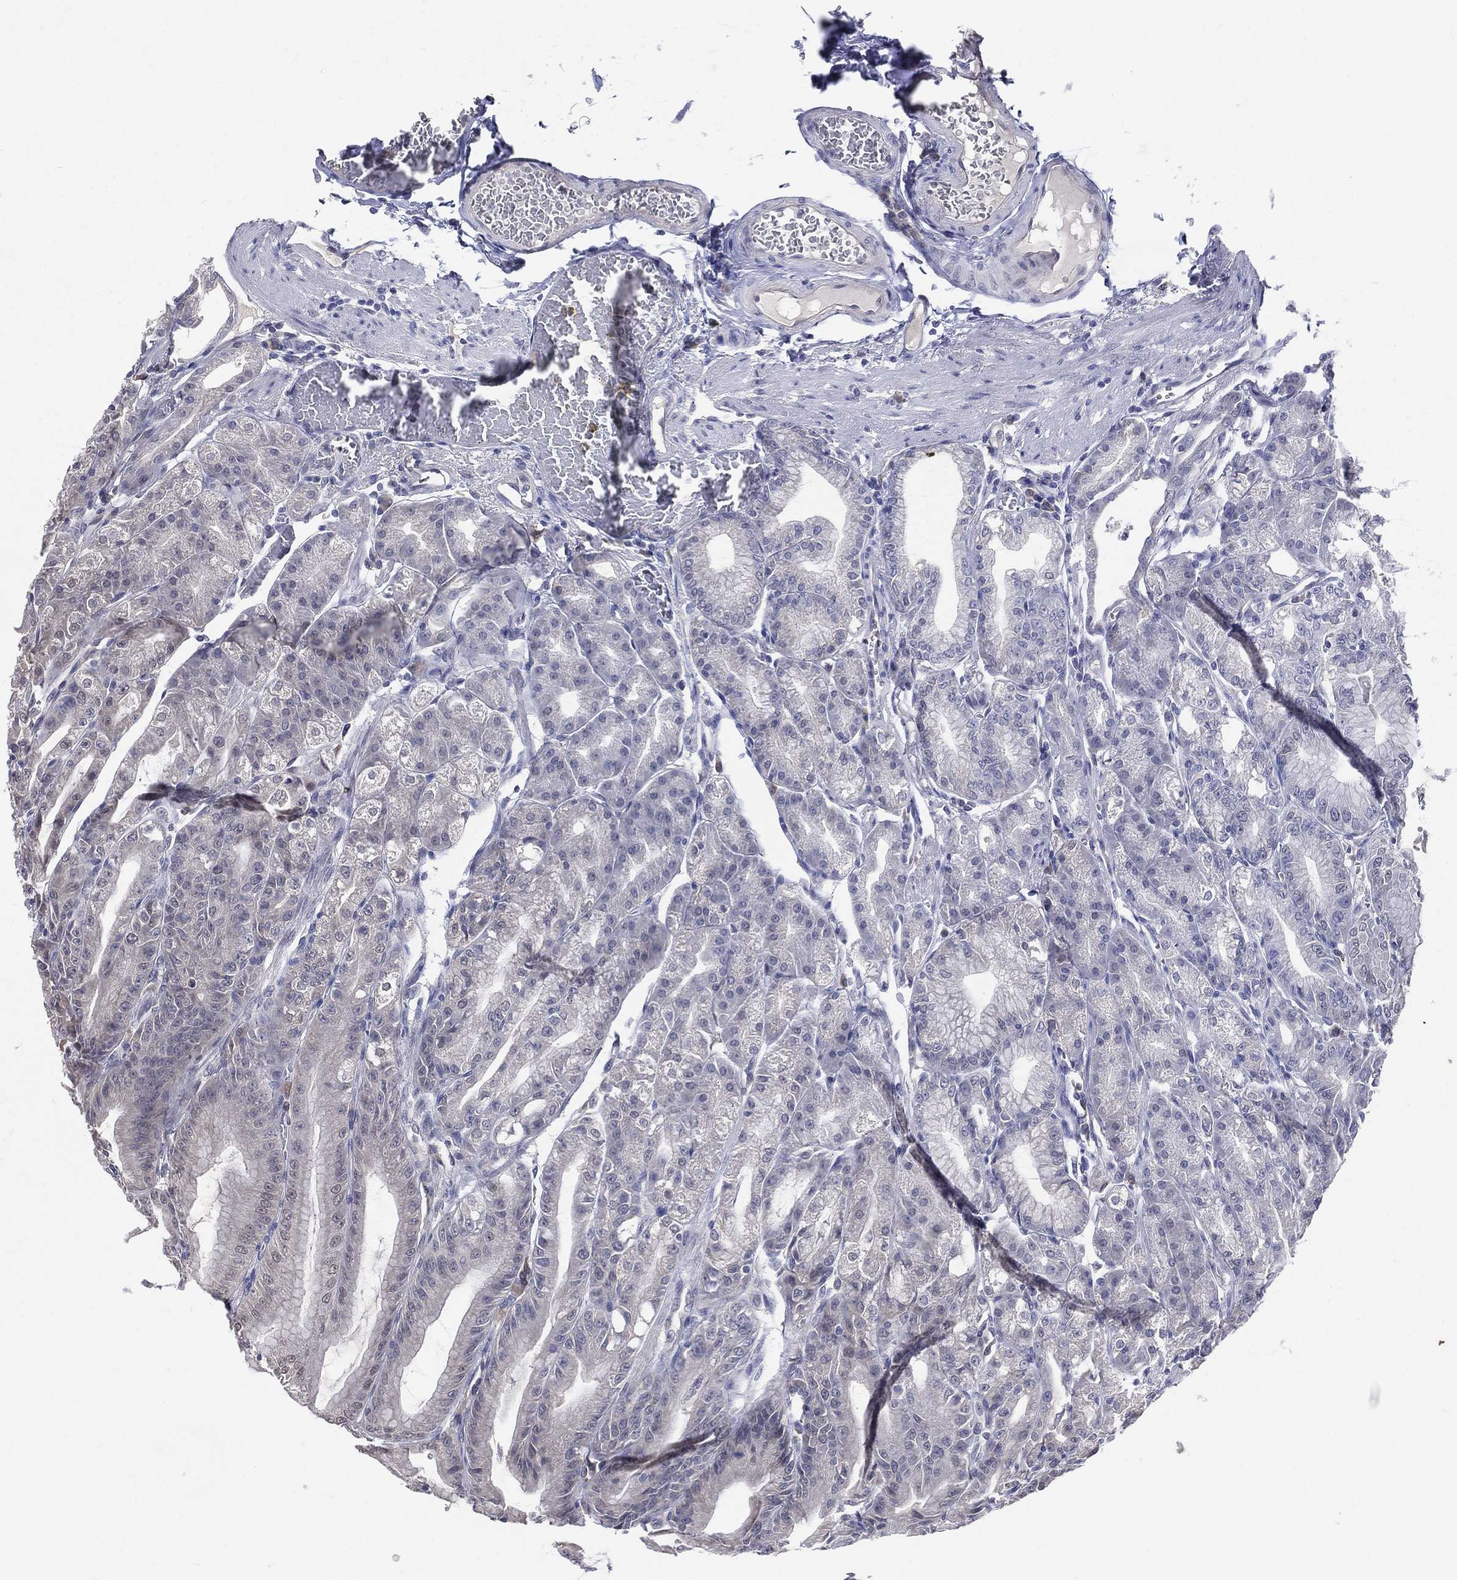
{"staining": {"intensity": "negative", "quantity": "none", "location": "none"}, "tissue": "stomach", "cell_type": "Glandular cells", "image_type": "normal", "snomed": [{"axis": "morphology", "description": "Normal tissue, NOS"}, {"axis": "topography", "description": "Stomach"}], "caption": "An IHC histopathology image of normal stomach is shown. There is no staining in glandular cells of stomach. (DAB (3,3'-diaminobenzidine) IHC visualized using brightfield microscopy, high magnification).", "gene": "DLG4", "patient": {"sex": "male", "age": 71}}